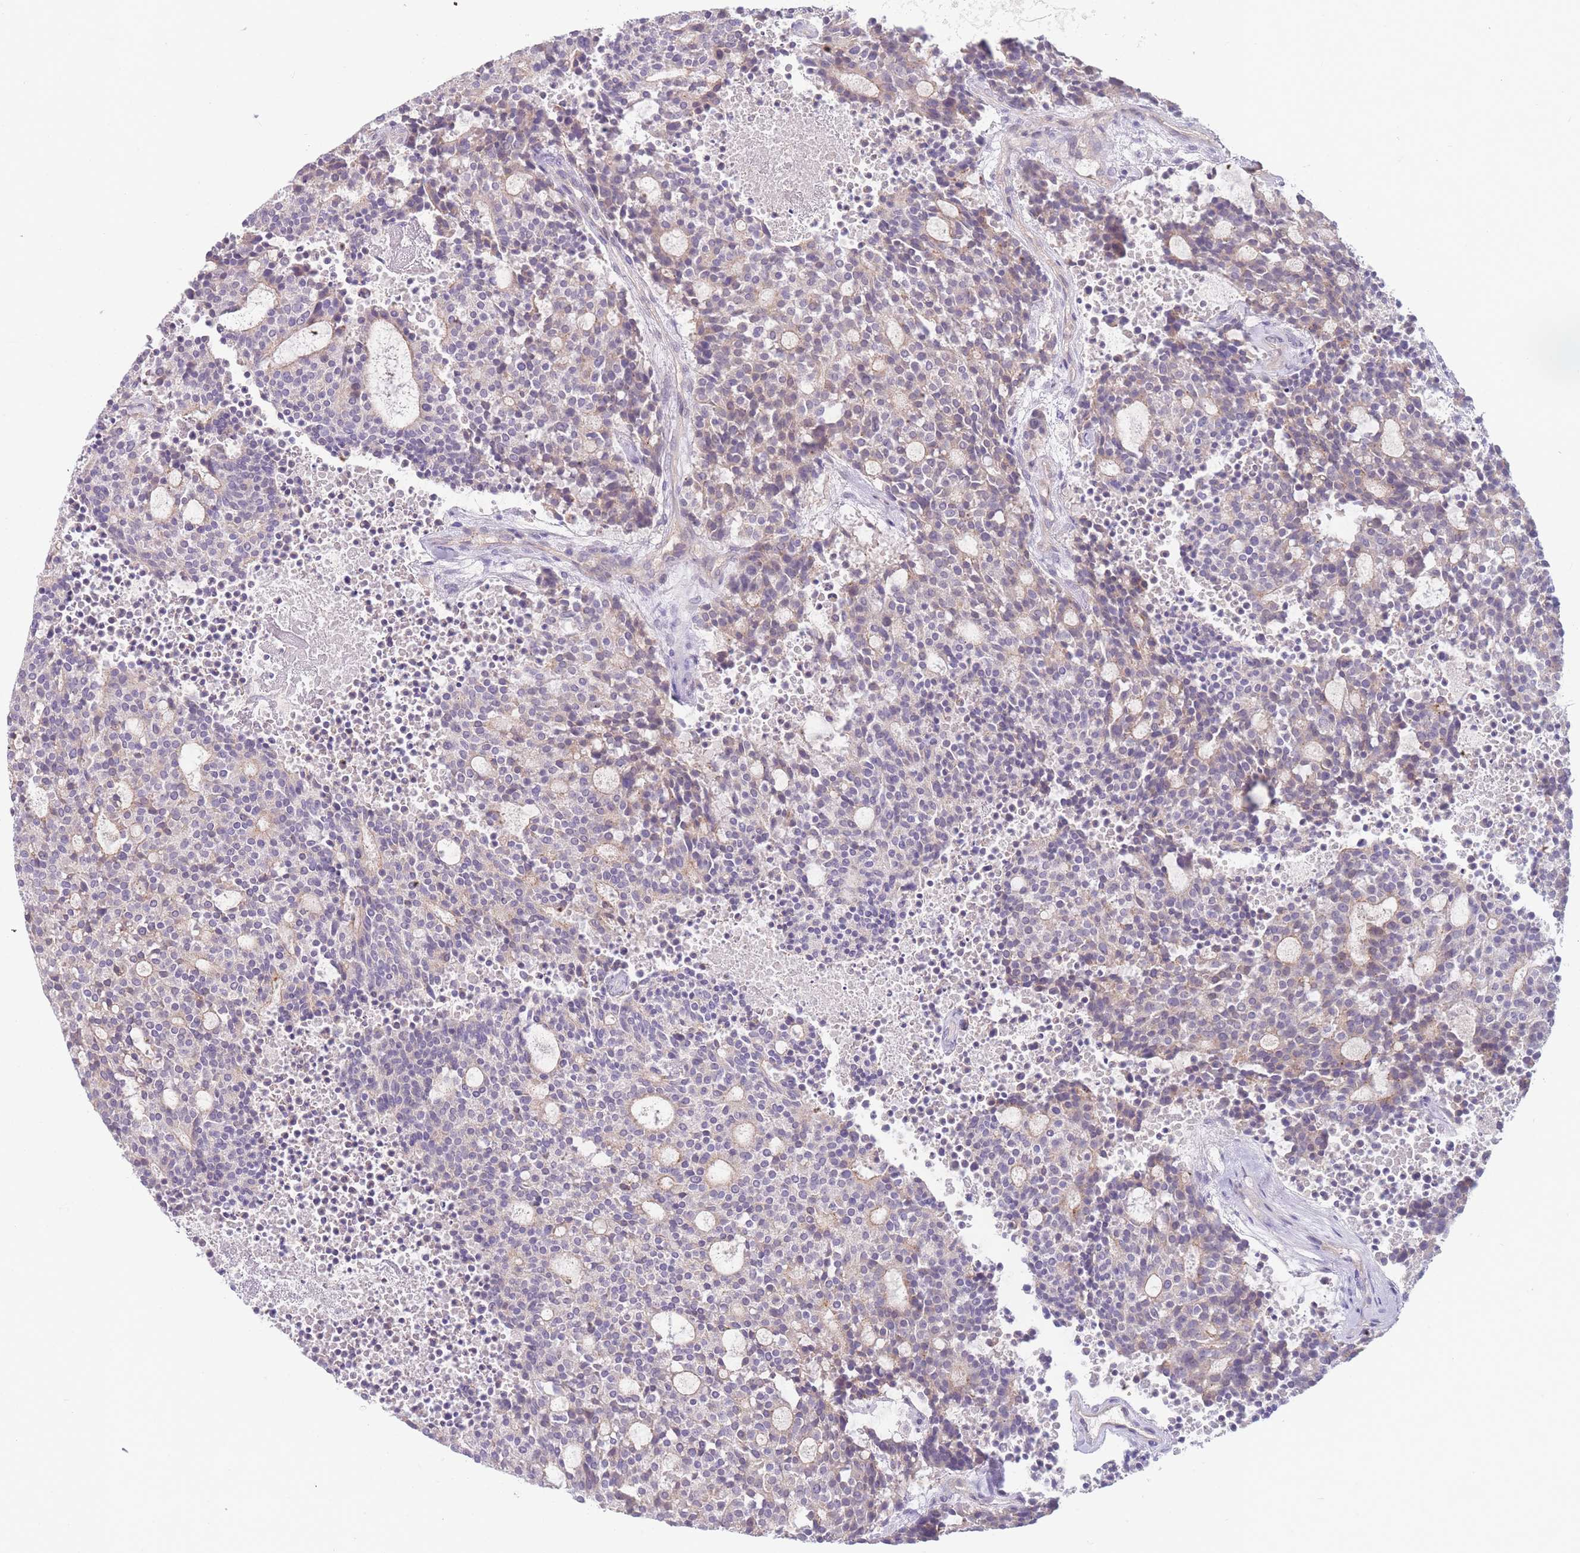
{"staining": {"intensity": "weak", "quantity": "25%-75%", "location": "cytoplasmic/membranous"}, "tissue": "carcinoid", "cell_type": "Tumor cells", "image_type": "cancer", "snomed": [{"axis": "morphology", "description": "Carcinoid, malignant, NOS"}, {"axis": "topography", "description": "Pancreas"}], "caption": "Protein expression analysis of human carcinoid reveals weak cytoplasmic/membranous expression in approximately 25%-75% of tumor cells. Immunohistochemistry (ihc) stains the protein of interest in brown and the nuclei are stained blue.", "gene": "SPHKAP", "patient": {"sex": "female", "age": 54}}